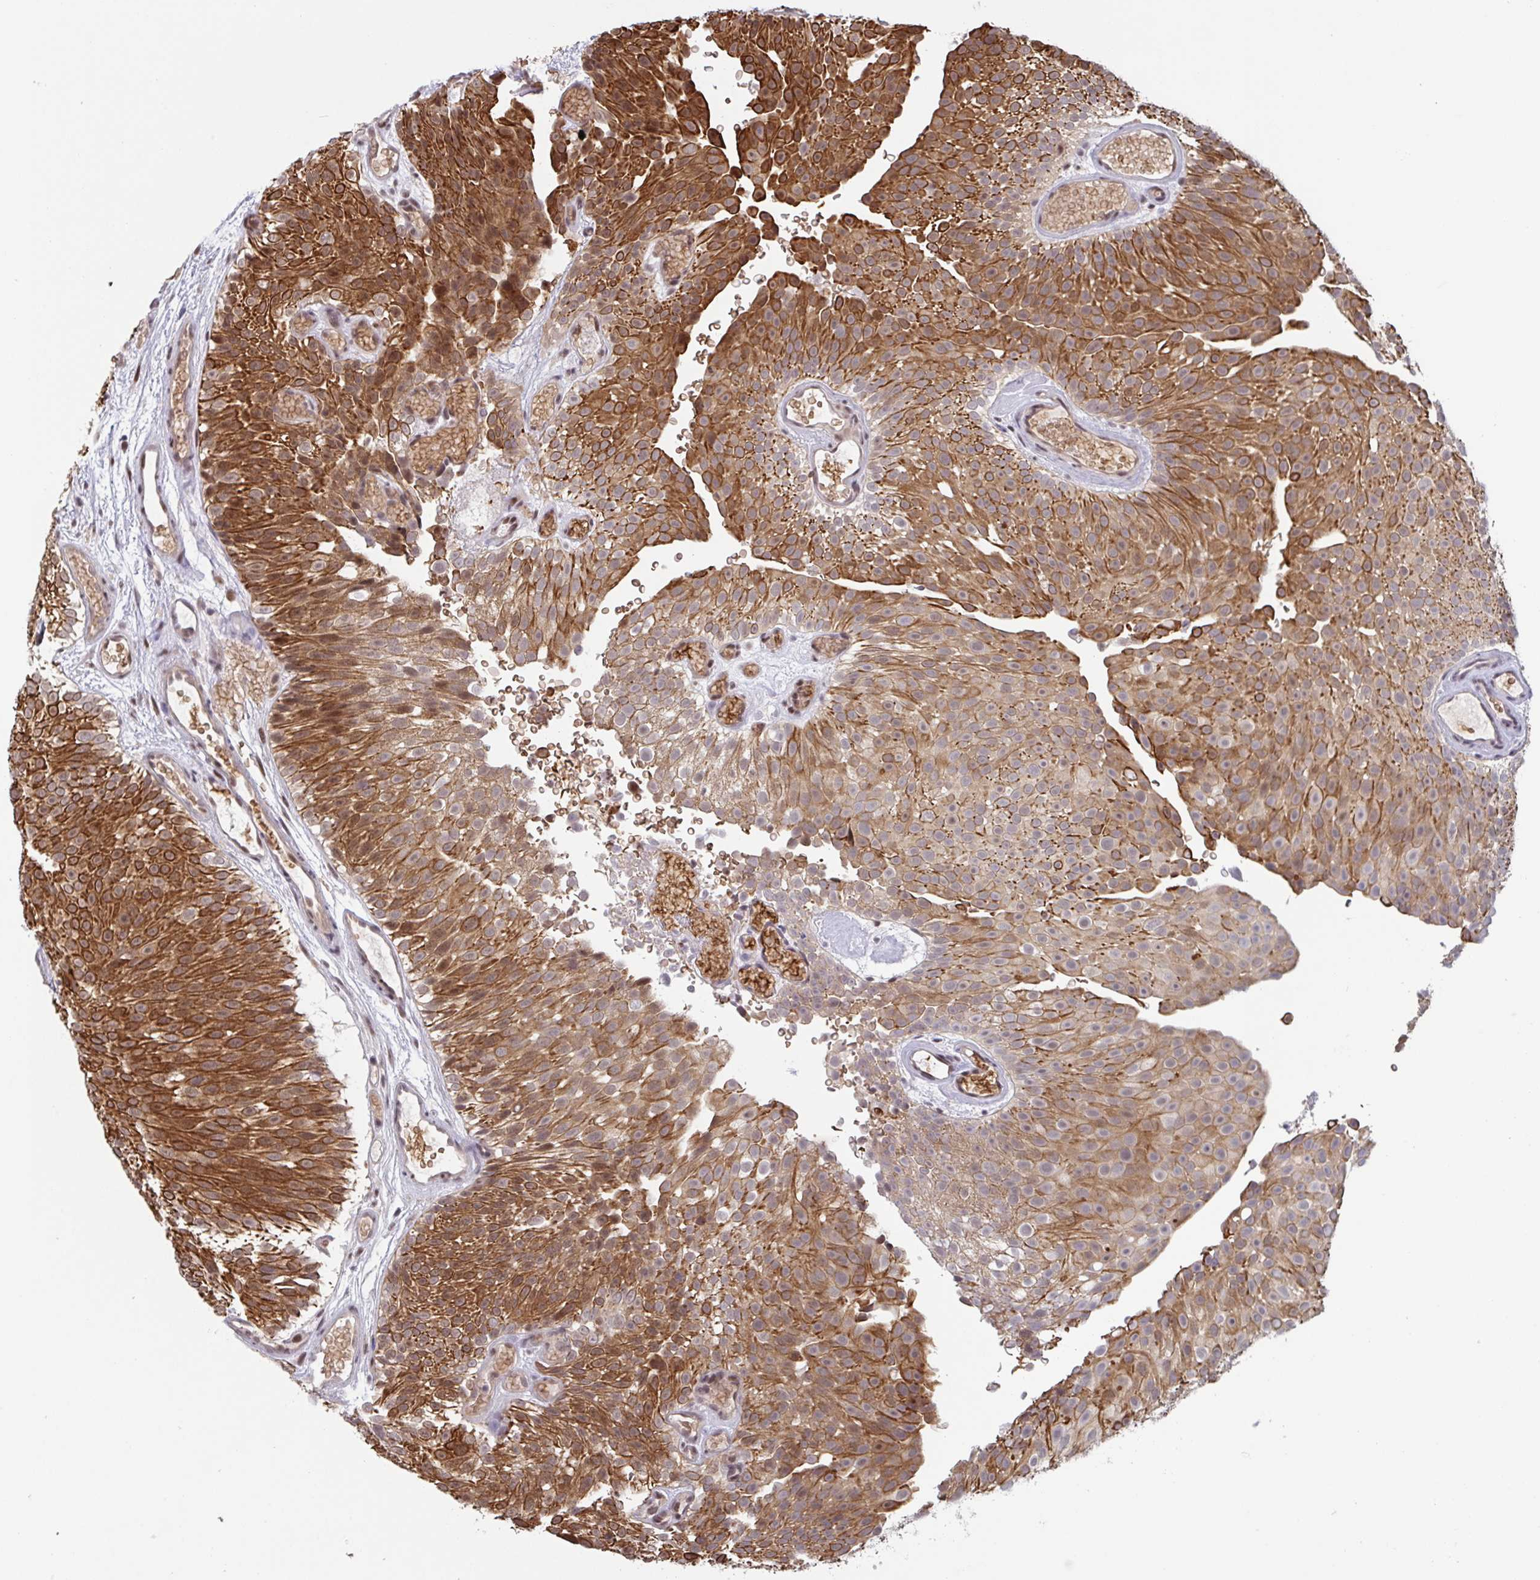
{"staining": {"intensity": "strong", "quantity": ">75%", "location": "cytoplasmic/membranous"}, "tissue": "urothelial cancer", "cell_type": "Tumor cells", "image_type": "cancer", "snomed": [{"axis": "morphology", "description": "Urothelial carcinoma, Low grade"}, {"axis": "topography", "description": "Urinary bladder"}], "caption": "Tumor cells reveal high levels of strong cytoplasmic/membranous staining in approximately >75% of cells in low-grade urothelial carcinoma. Nuclei are stained in blue.", "gene": "NLRP13", "patient": {"sex": "male", "age": 78}}